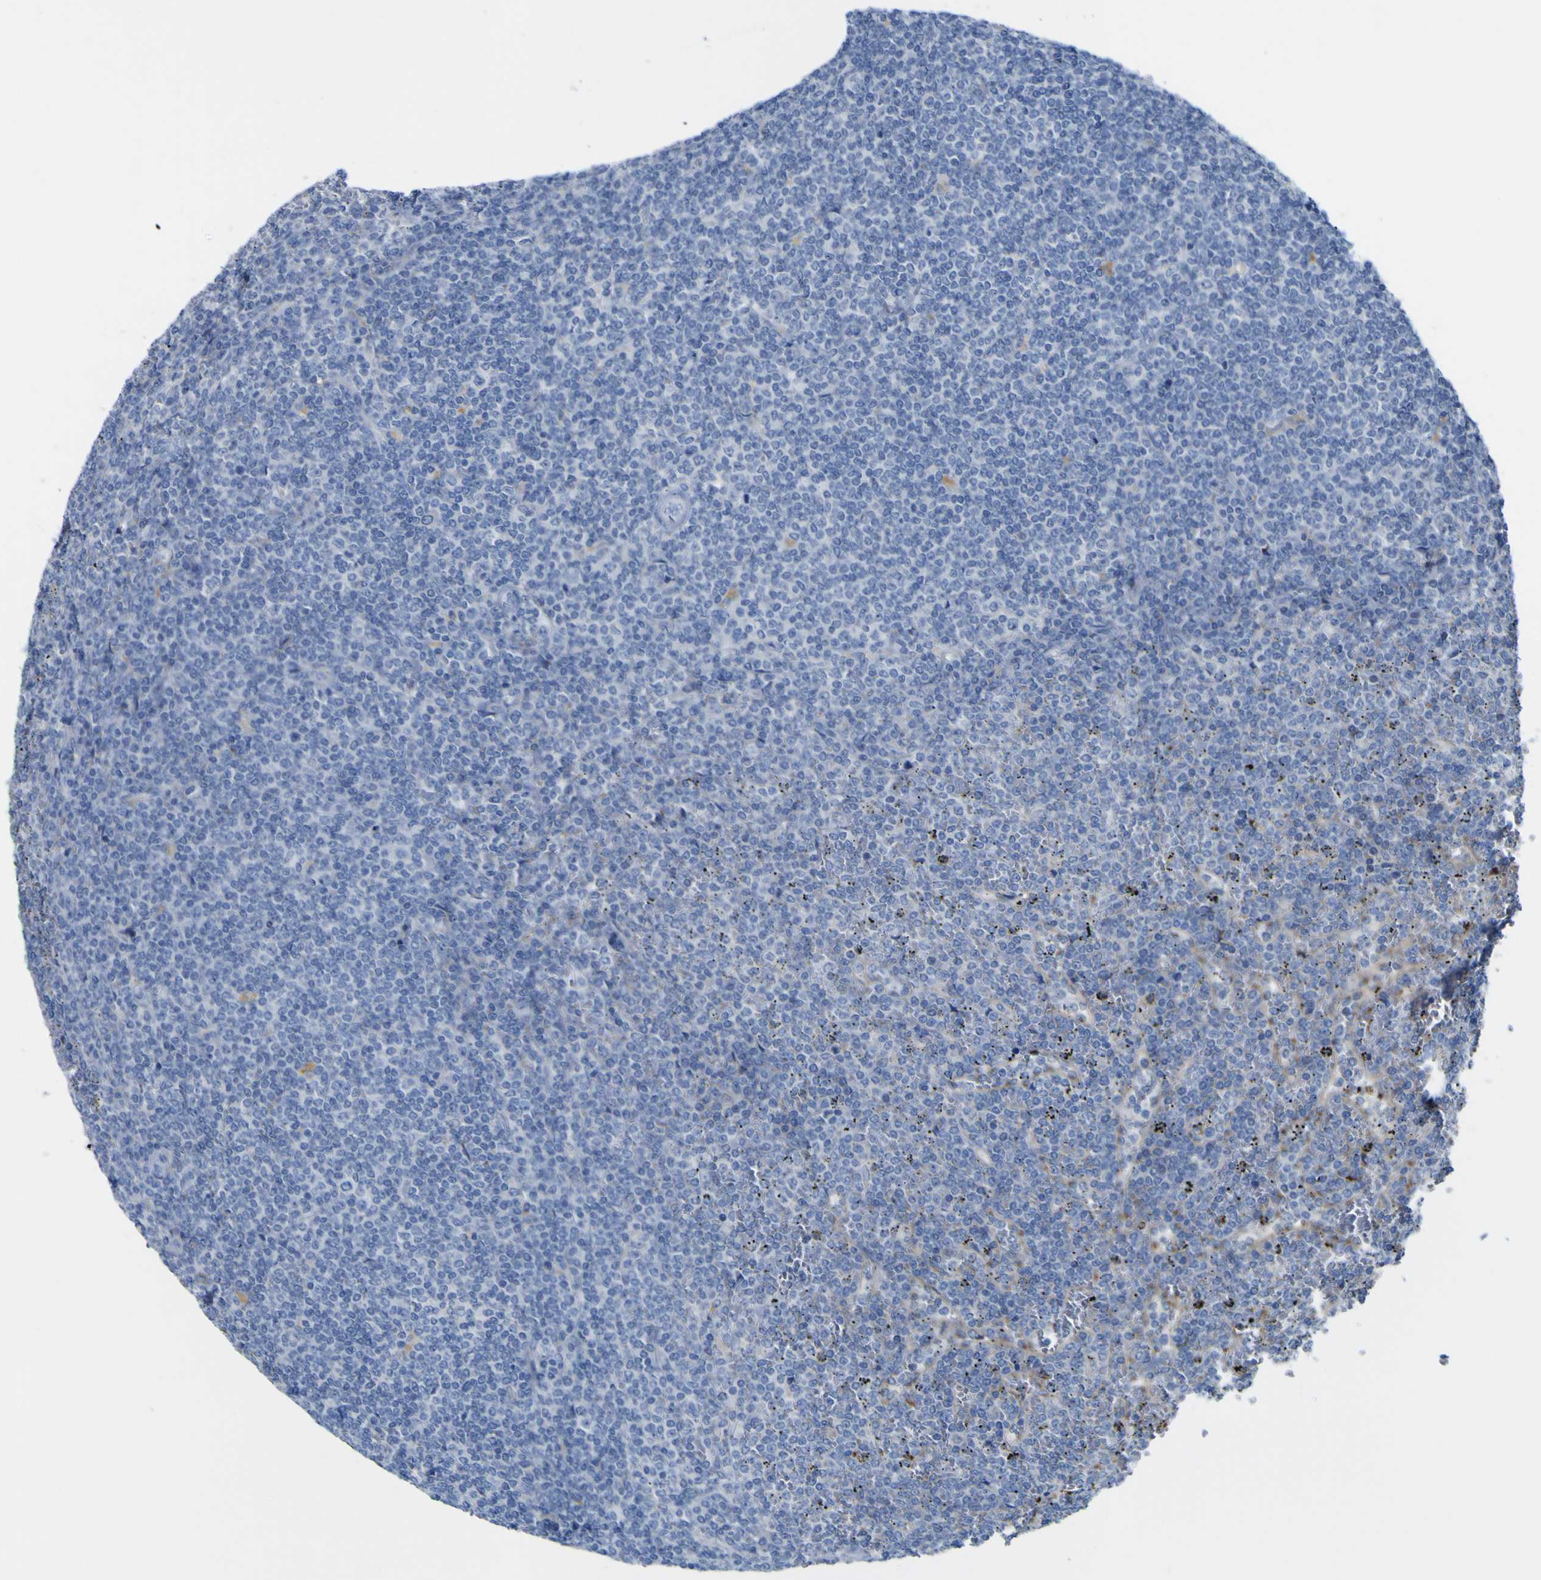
{"staining": {"intensity": "negative", "quantity": "none", "location": "none"}, "tissue": "lymphoma", "cell_type": "Tumor cells", "image_type": "cancer", "snomed": [{"axis": "morphology", "description": "Malignant lymphoma, non-Hodgkin's type, Low grade"}, {"axis": "topography", "description": "Spleen"}], "caption": "Protein analysis of lymphoma exhibits no significant positivity in tumor cells.", "gene": "PTPRF", "patient": {"sex": "female", "age": 19}}